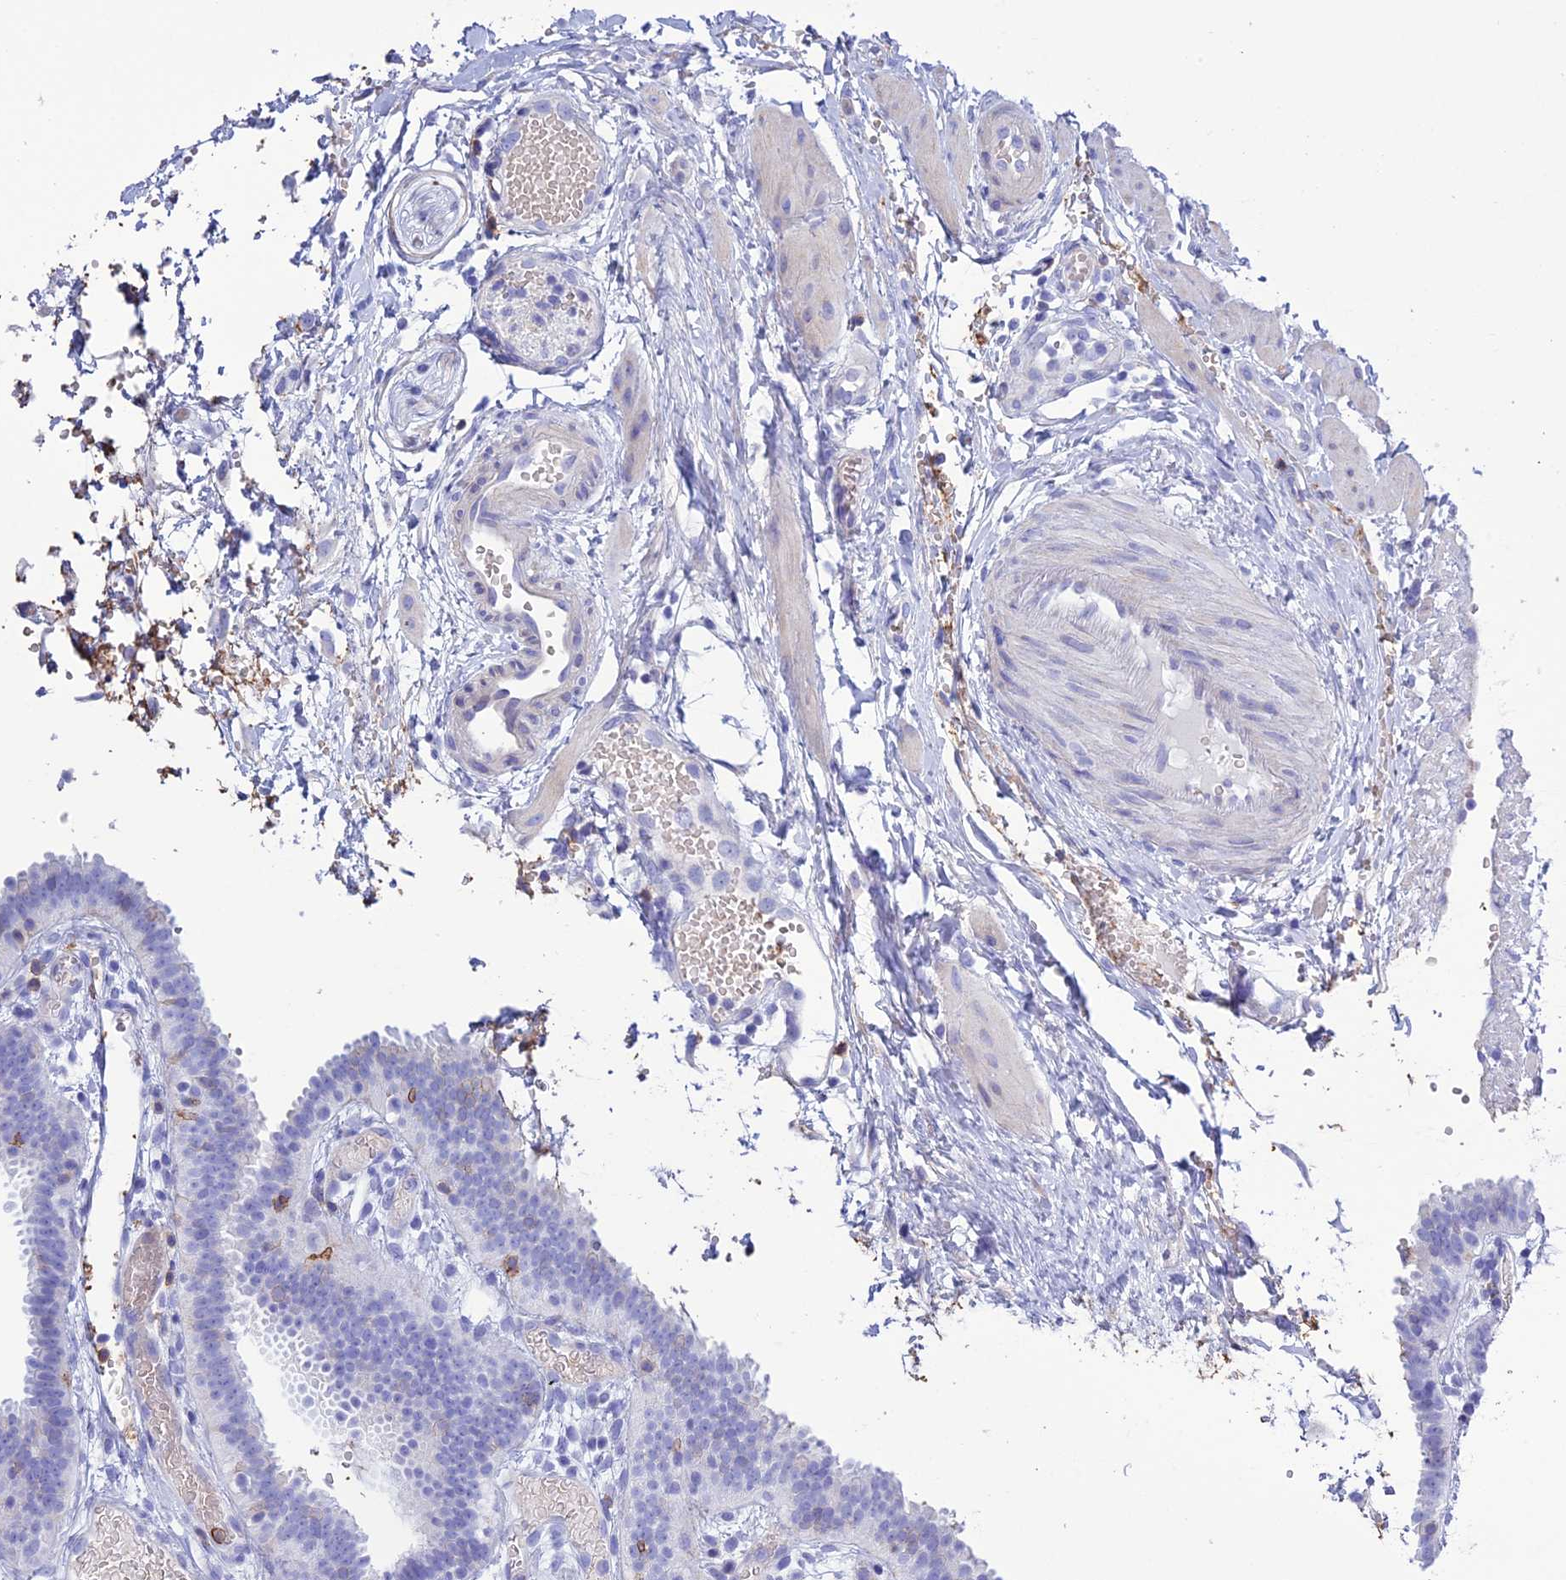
{"staining": {"intensity": "moderate", "quantity": "25%-75%", "location": "cytoplasmic/membranous"}, "tissue": "fallopian tube", "cell_type": "Glandular cells", "image_type": "normal", "snomed": [{"axis": "morphology", "description": "Normal tissue, NOS"}, {"axis": "topography", "description": "Fallopian tube"}], "caption": "Immunohistochemical staining of benign fallopian tube exhibits medium levels of moderate cytoplasmic/membranous expression in about 25%-75% of glandular cells.", "gene": "OR1Q1", "patient": {"sex": "female", "age": 37}}